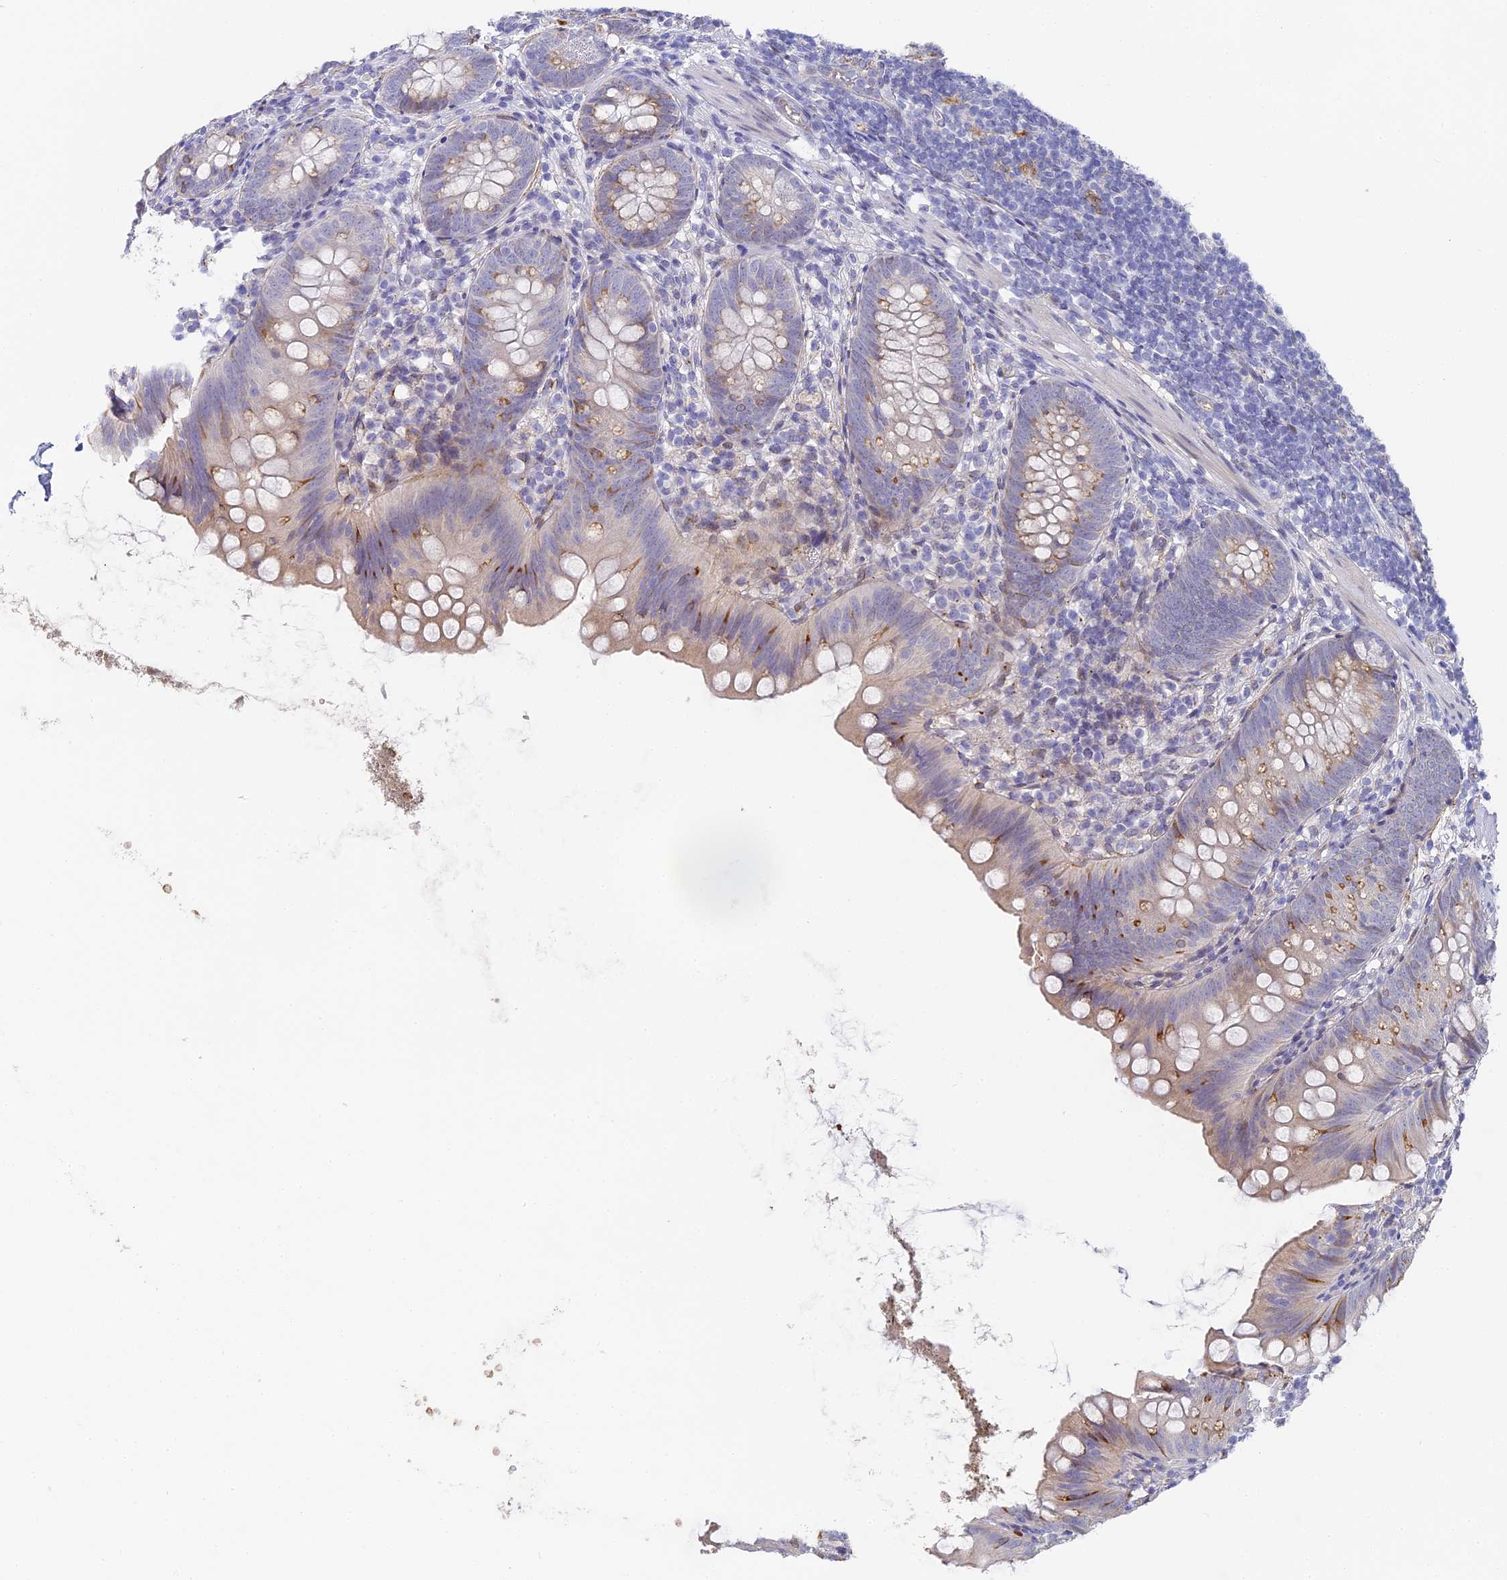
{"staining": {"intensity": "moderate", "quantity": "<25%", "location": "cytoplasmic/membranous"}, "tissue": "appendix", "cell_type": "Glandular cells", "image_type": "normal", "snomed": [{"axis": "morphology", "description": "Normal tissue, NOS"}, {"axis": "topography", "description": "Appendix"}], "caption": "Brown immunohistochemical staining in benign appendix exhibits moderate cytoplasmic/membranous staining in about <25% of glandular cells.", "gene": "GJA1", "patient": {"sex": "female", "age": 62}}